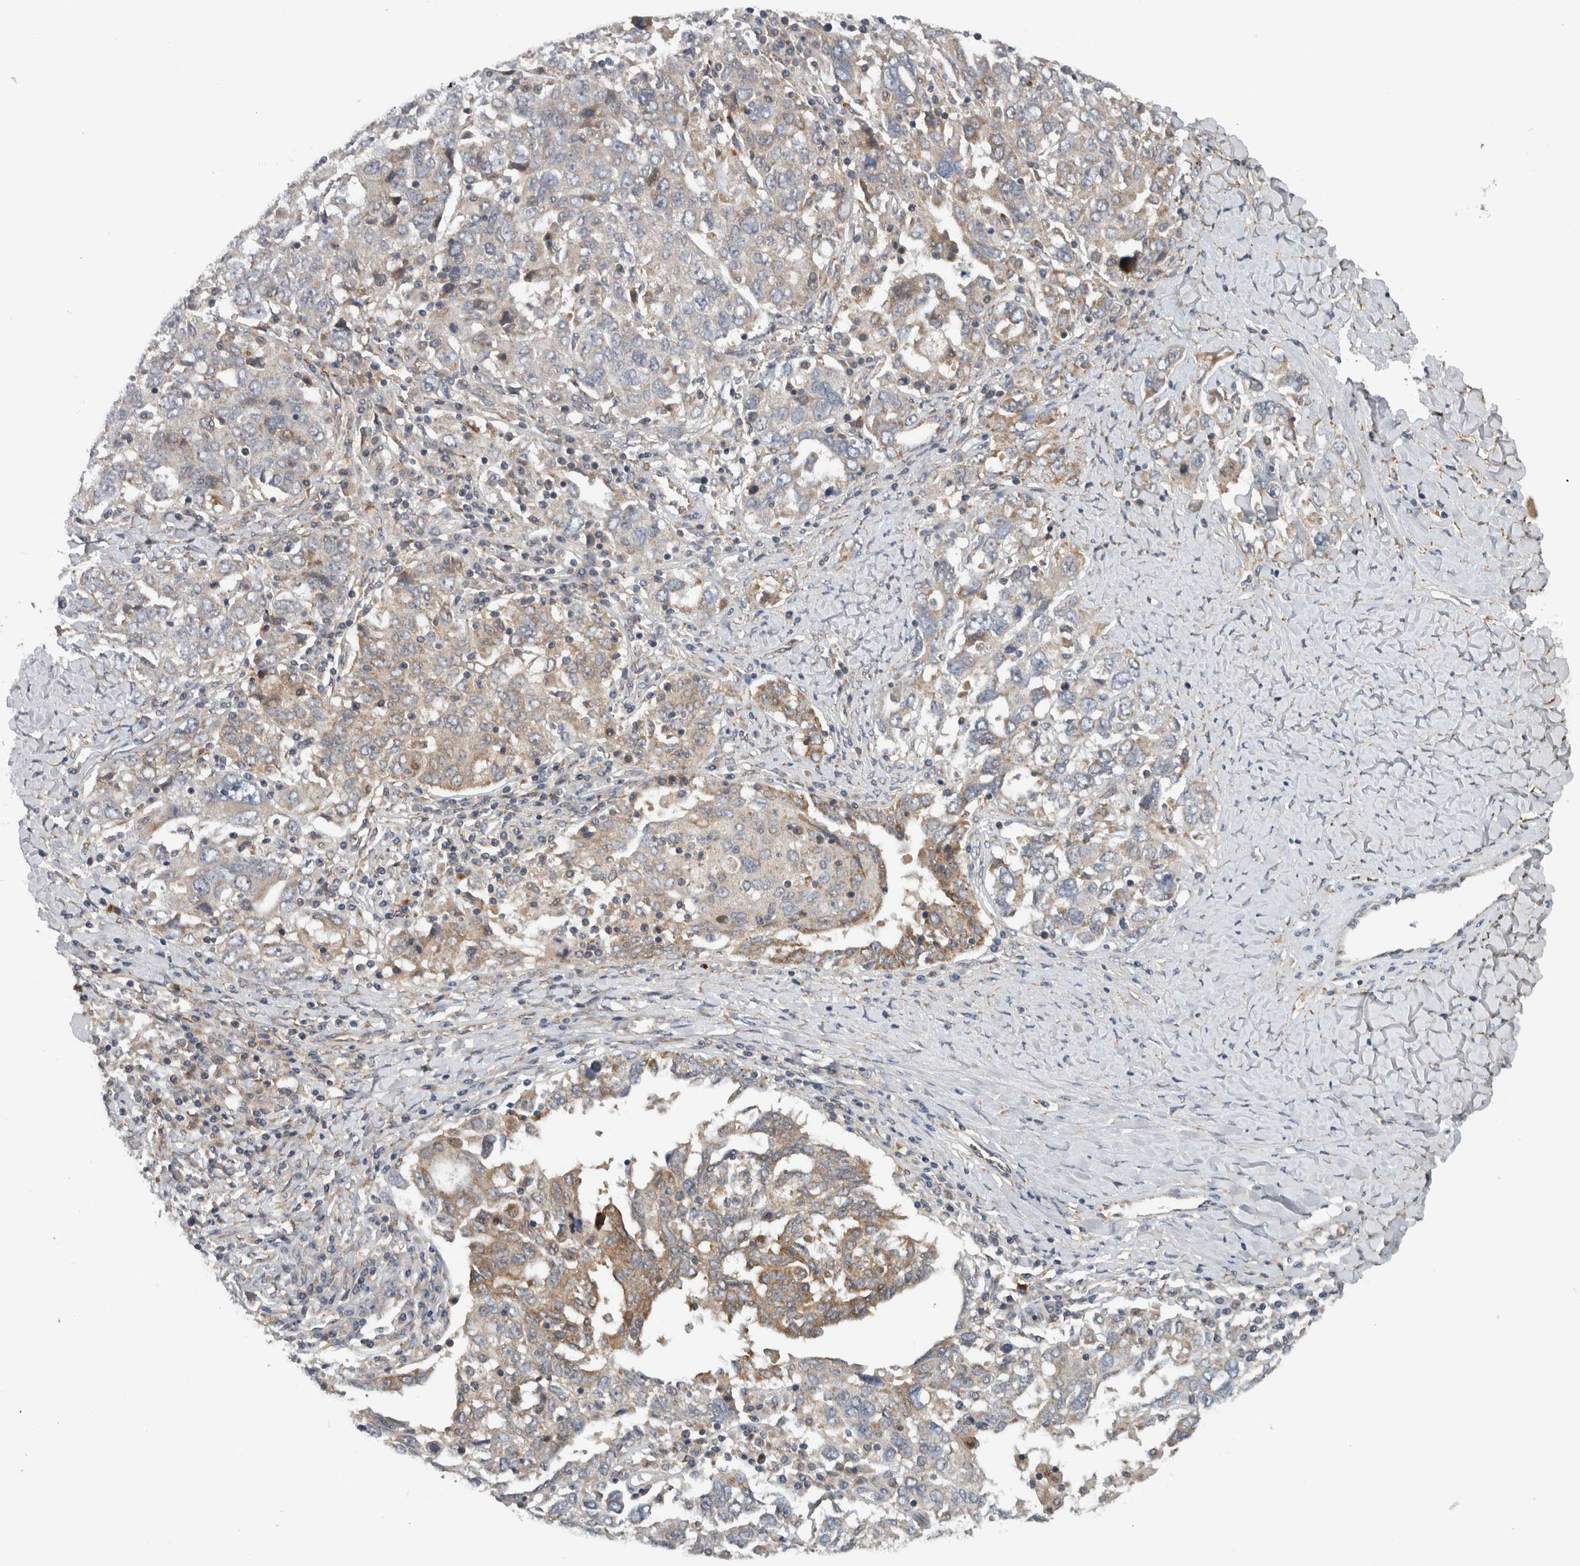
{"staining": {"intensity": "weak", "quantity": "<25%", "location": "cytoplasmic/membranous"}, "tissue": "ovarian cancer", "cell_type": "Tumor cells", "image_type": "cancer", "snomed": [{"axis": "morphology", "description": "Carcinoma, endometroid"}, {"axis": "topography", "description": "Ovary"}], "caption": "Endometroid carcinoma (ovarian) stained for a protein using immunohistochemistry (IHC) displays no positivity tumor cells.", "gene": "PDCD2", "patient": {"sex": "female", "age": 62}}